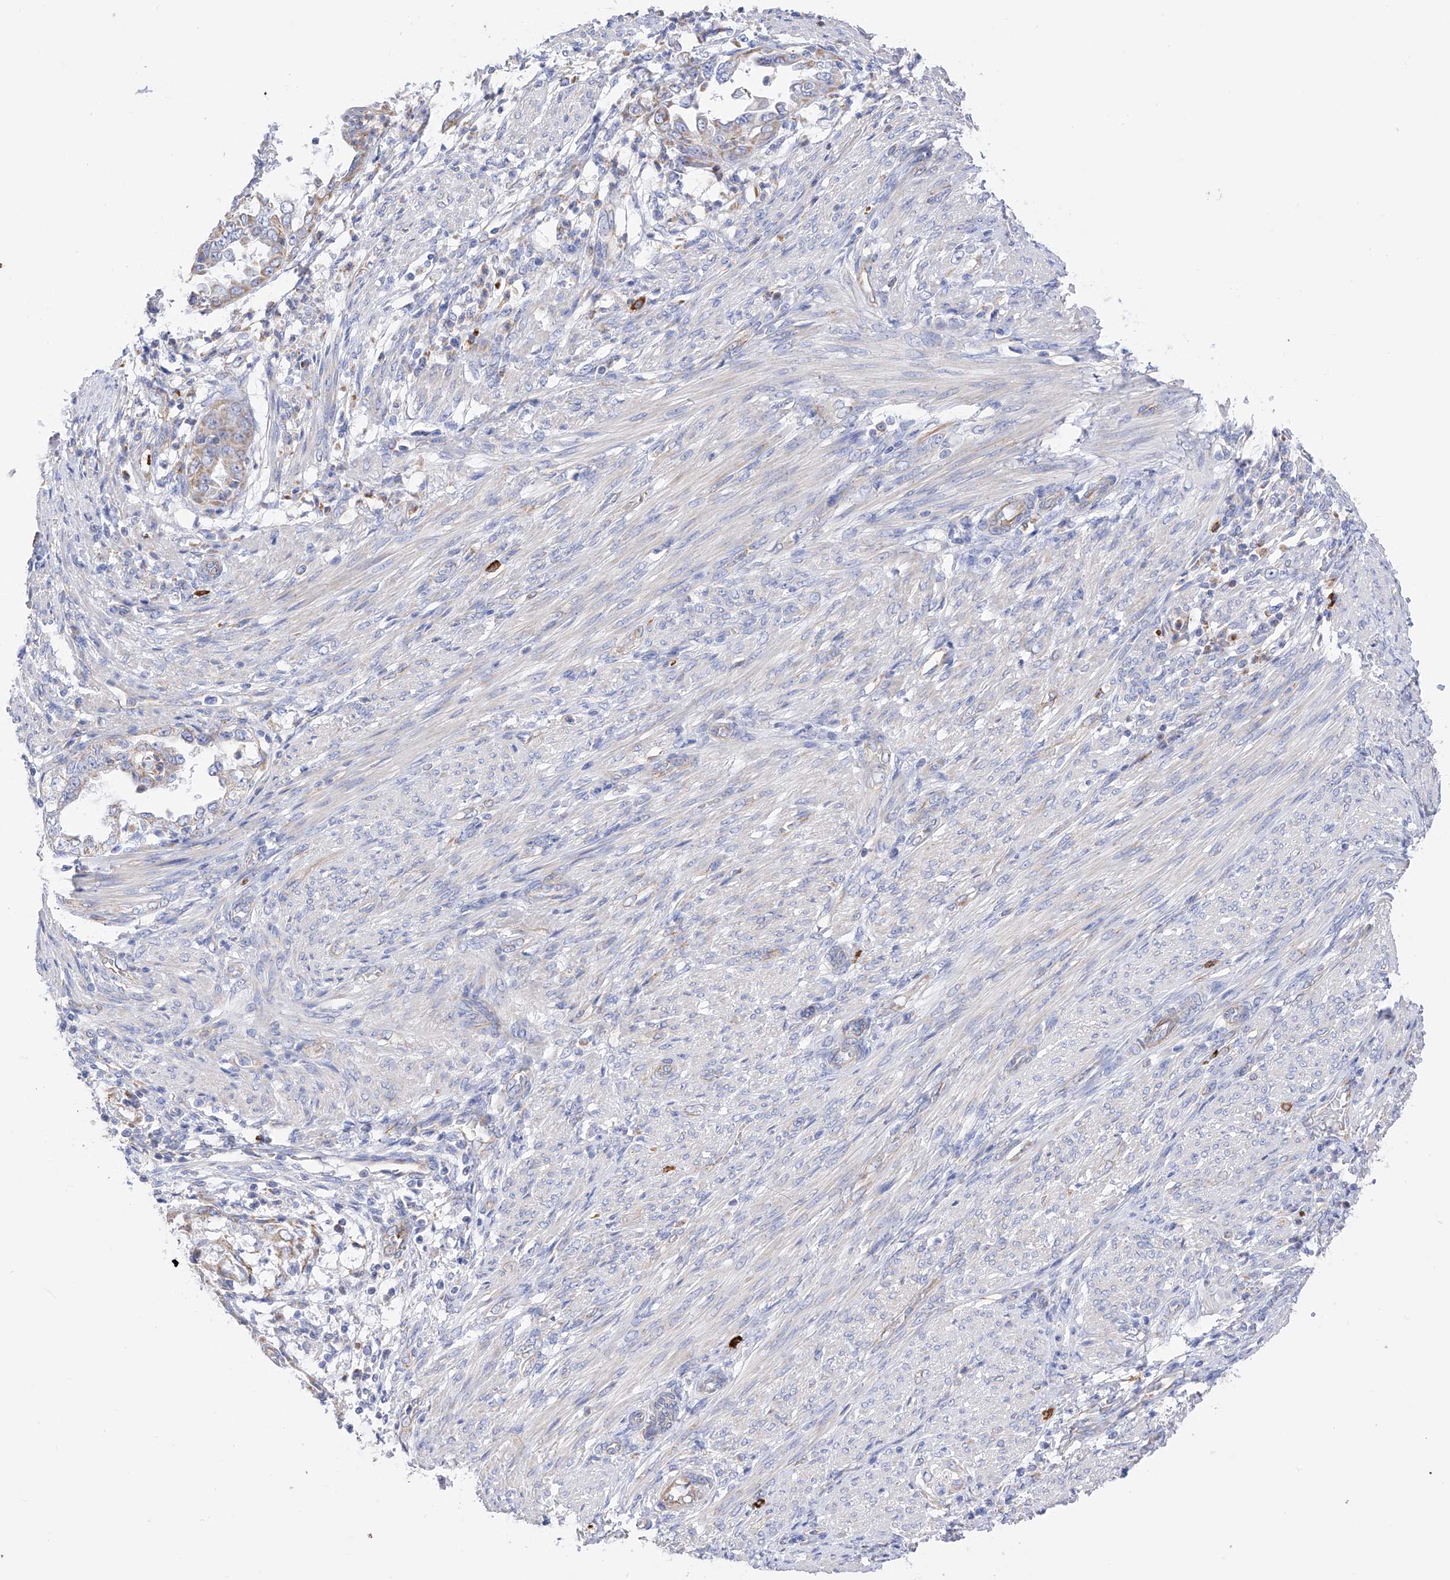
{"staining": {"intensity": "weak", "quantity": ">75%", "location": "cytoplasmic/membranous"}, "tissue": "endometrial cancer", "cell_type": "Tumor cells", "image_type": "cancer", "snomed": [{"axis": "morphology", "description": "Adenocarcinoma, NOS"}, {"axis": "topography", "description": "Endometrium"}], "caption": "The image reveals immunohistochemical staining of adenocarcinoma (endometrial). There is weak cytoplasmic/membranous expression is present in approximately >75% of tumor cells.", "gene": "FLG", "patient": {"sex": "female", "age": 85}}